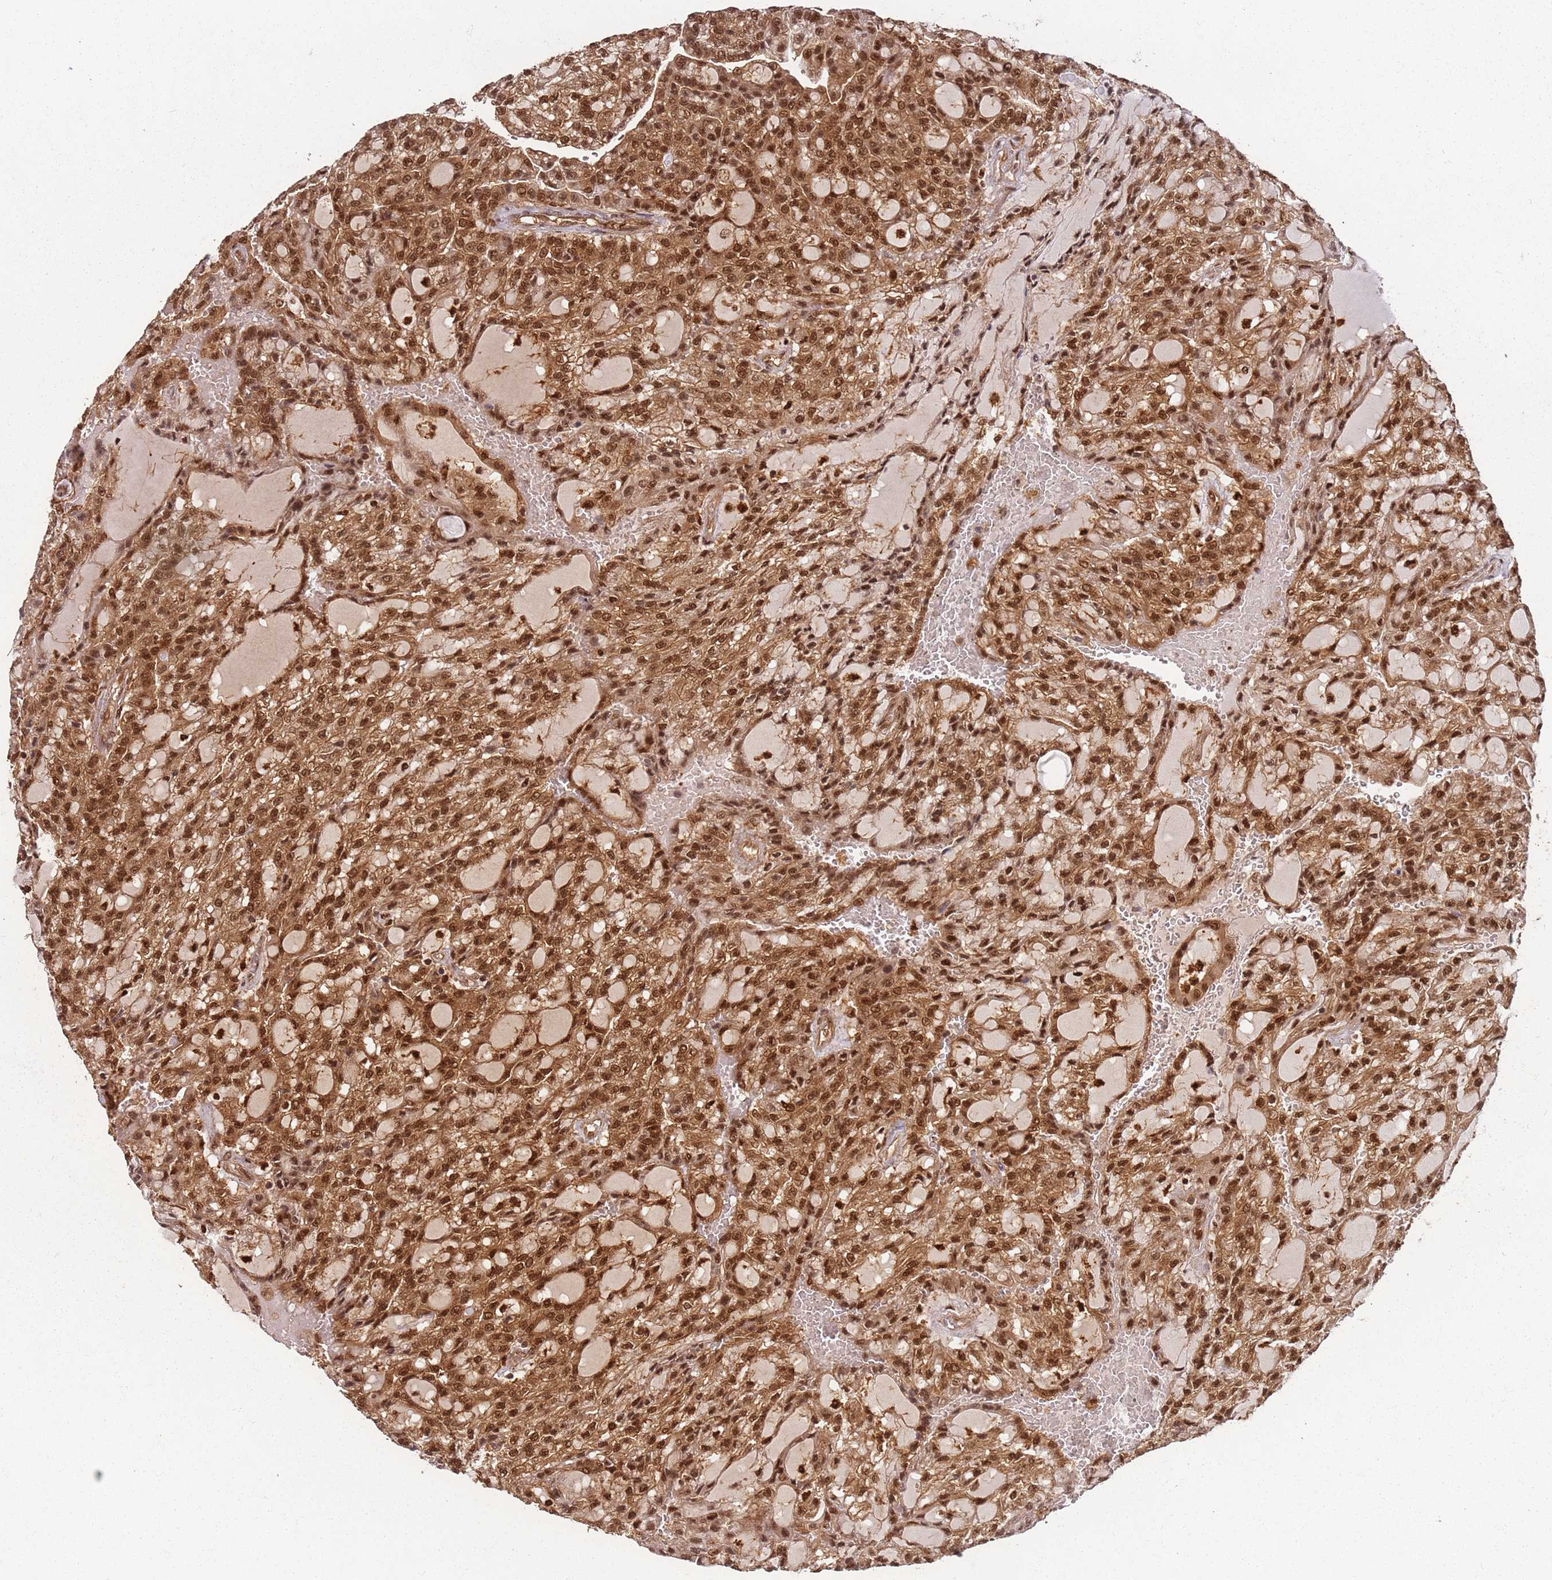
{"staining": {"intensity": "strong", "quantity": ">75%", "location": "cytoplasmic/membranous,nuclear"}, "tissue": "renal cancer", "cell_type": "Tumor cells", "image_type": "cancer", "snomed": [{"axis": "morphology", "description": "Adenocarcinoma, NOS"}, {"axis": "topography", "description": "Kidney"}], "caption": "The histopathology image displays immunohistochemical staining of renal cancer. There is strong cytoplasmic/membranous and nuclear staining is appreciated in about >75% of tumor cells. (DAB = brown stain, brightfield microscopy at high magnification).", "gene": "PGLS", "patient": {"sex": "male", "age": 63}}